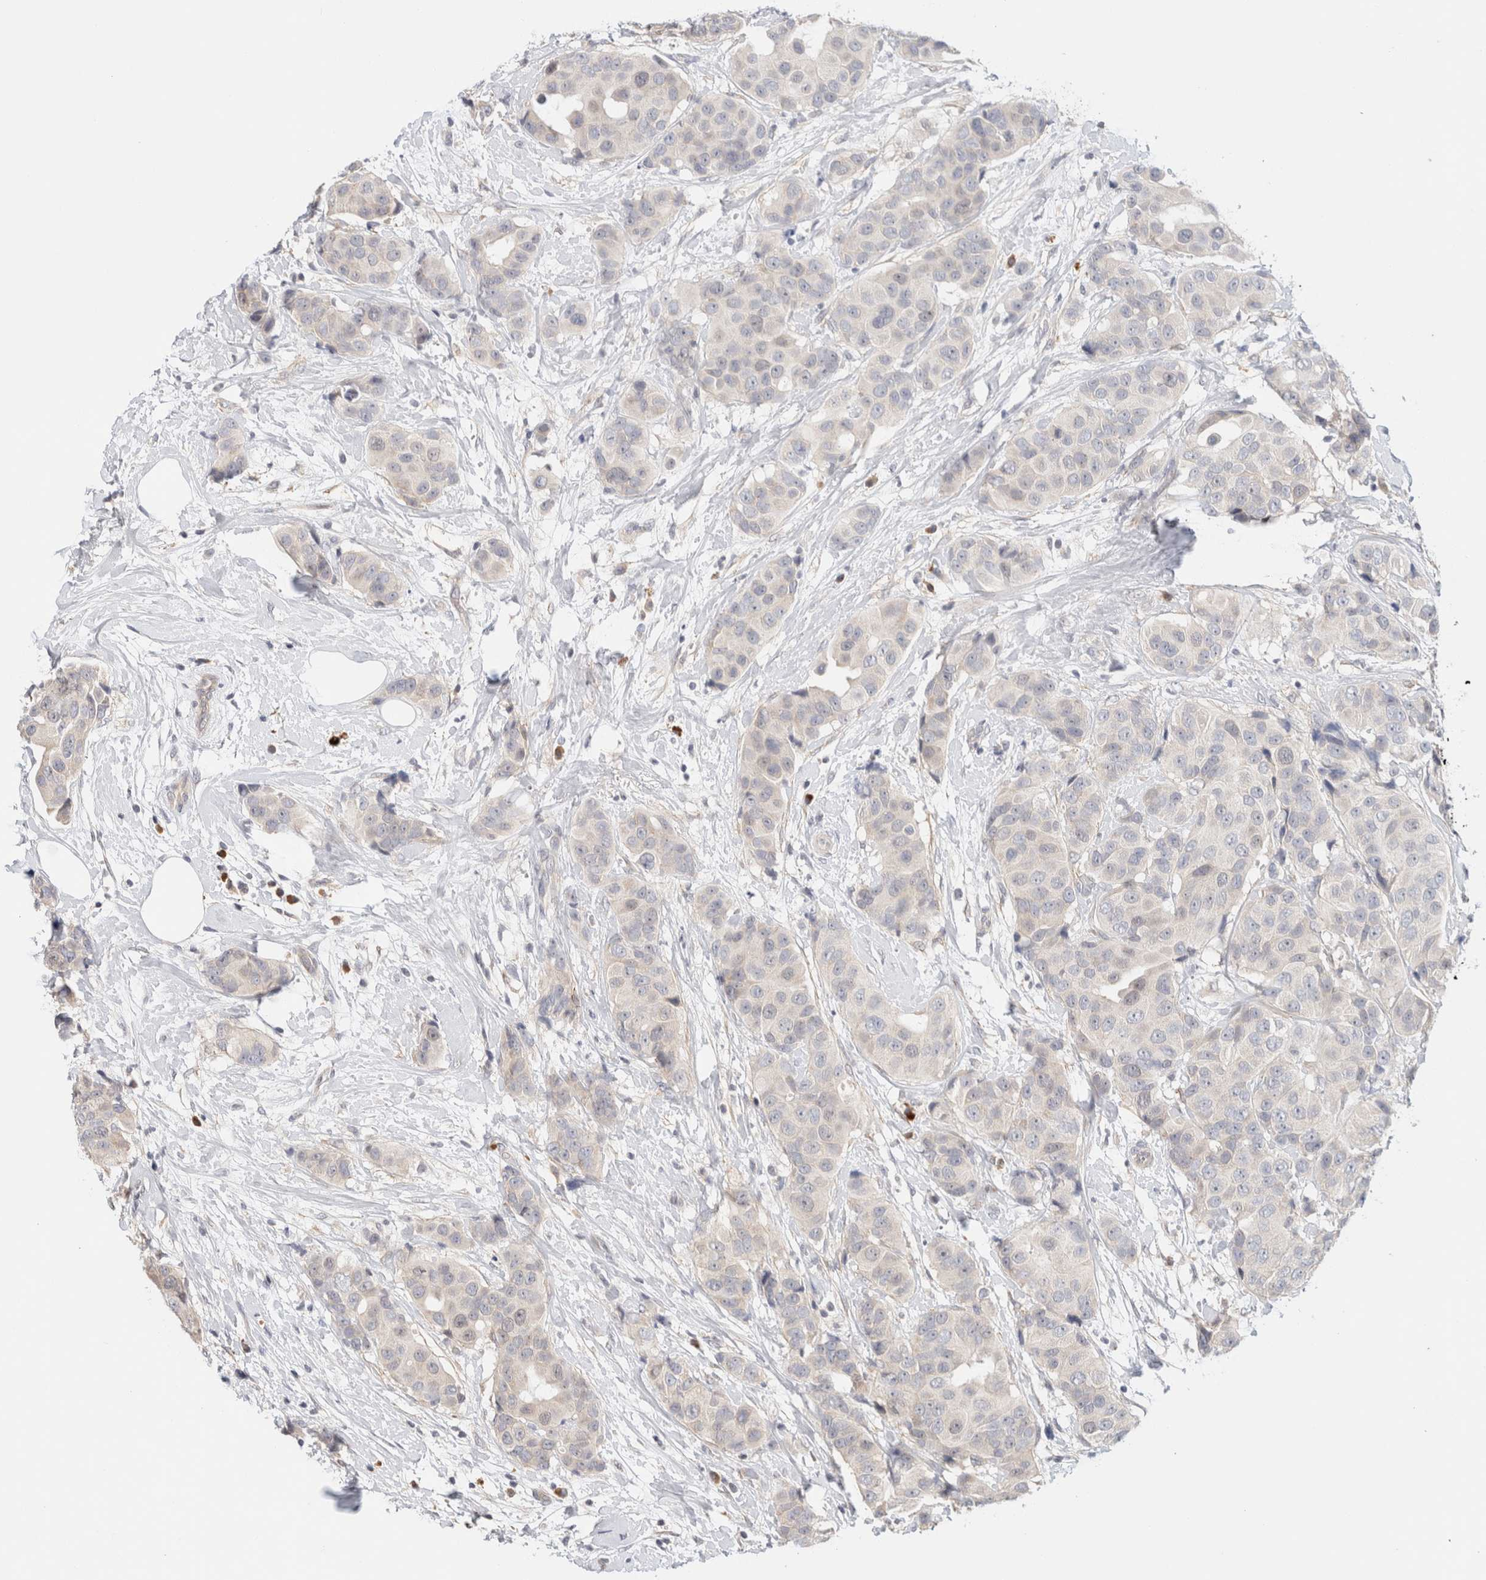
{"staining": {"intensity": "negative", "quantity": "none", "location": "none"}, "tissue": "breast cancer", "cell_type": "Tumor cells", "image_type": "cancer", "snomed": [{"axis": "morphology", "description": "Normal tissue, NOS"}, {"axis": "morphology", "description": "Duct carcinoma"}, {"axis": "topography", "description": "Breast"}], "caption": "Breast infiltrating ductal carcinoma was stained to show a protein in brown. There is no significant expression in tumor cells.", "gene": "SPRTN", "patient": {"sex": "female", "age": 39}}